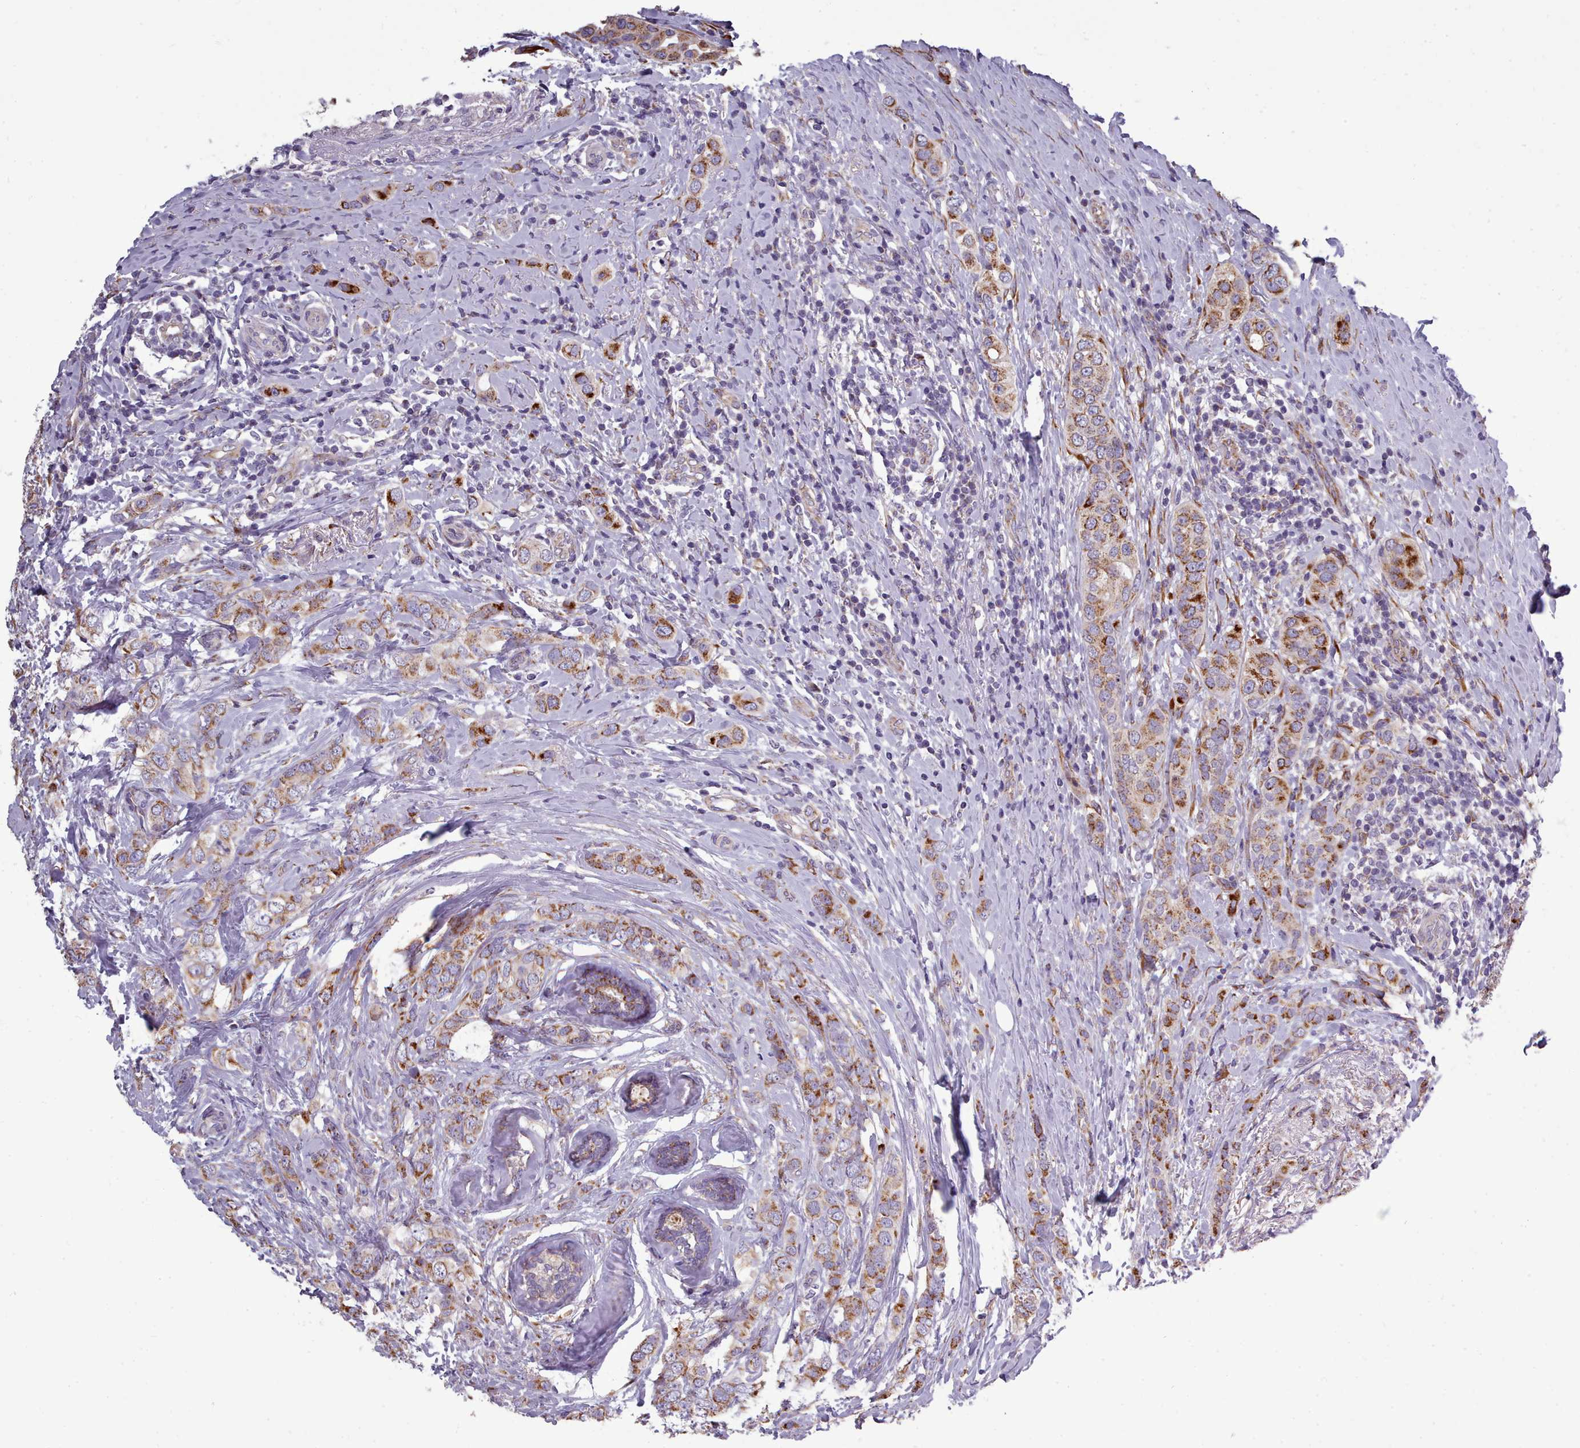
{"staining": {"intensity": "moderate", "quantity": ">75%", "location": "cytoplasmic/membranous"}, "tissue": "breast cancer", "cell_type": "Tumor cells", "image_type": "cancer", "snomed": [{"axis": "morphology", "description": "Lobular carcinoma"}, {"axis": "topography", "description": "Breast"}], "caption": "High-power microscopy captured an immunohistochemistry micrograph of breast lobular carcinoma, revealing moderate cytoplasmic/membranous positivity in approximately >75% of tumor cells. The staining was performed using DAB to visualize the protein expression in brown, while the nuclei were stained in blue with hematoxylin (Magnification: 20x).", "gene": "FKBP10", "patient": {"sex": "female", "age": 51}}